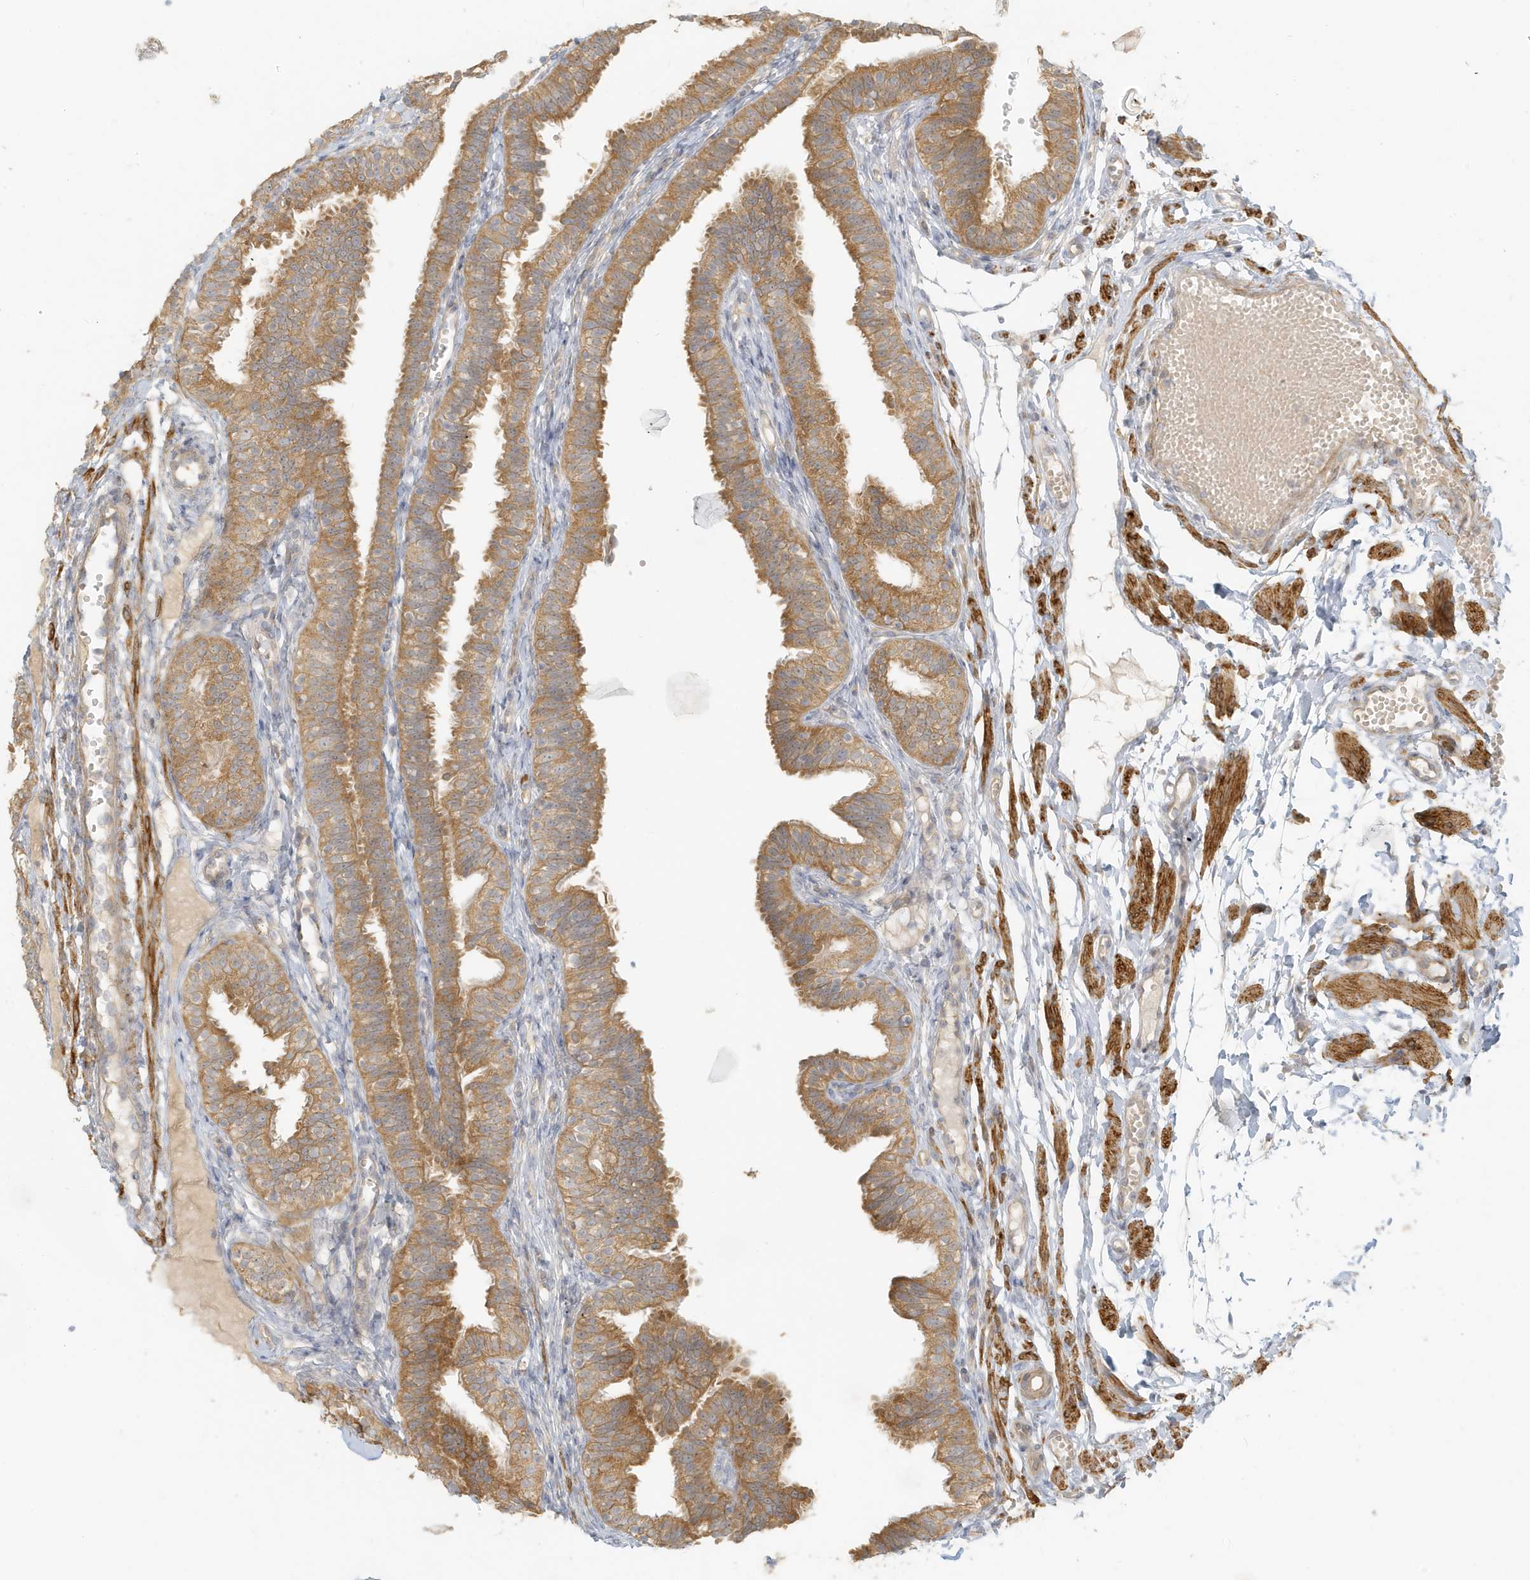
{"staining": {"intensity": "moderate", "quantity": ">75%", "location": "cytoplasmic/membranous"}, "tissue": "fallopian tube", "cell_type": "Glandular cells", "image_type": "normal", "snomed": [{"axis": "morphology", "description": "Normal tissue, NOS"}, {"axis": "topography", "description": "Fallopian tube"}], "caption": "Protein expression by immunohistochemistry displays moderate cytoplasmic/membranous staining in about >75% of glandular cells in benign fallopian tube. (DAB (3,3'-diaminobenzidine) IHC with brightfield microscopy, high magnification).", "gene": "MCOLN1", "patient": {"sex": "female", "age": 35}}